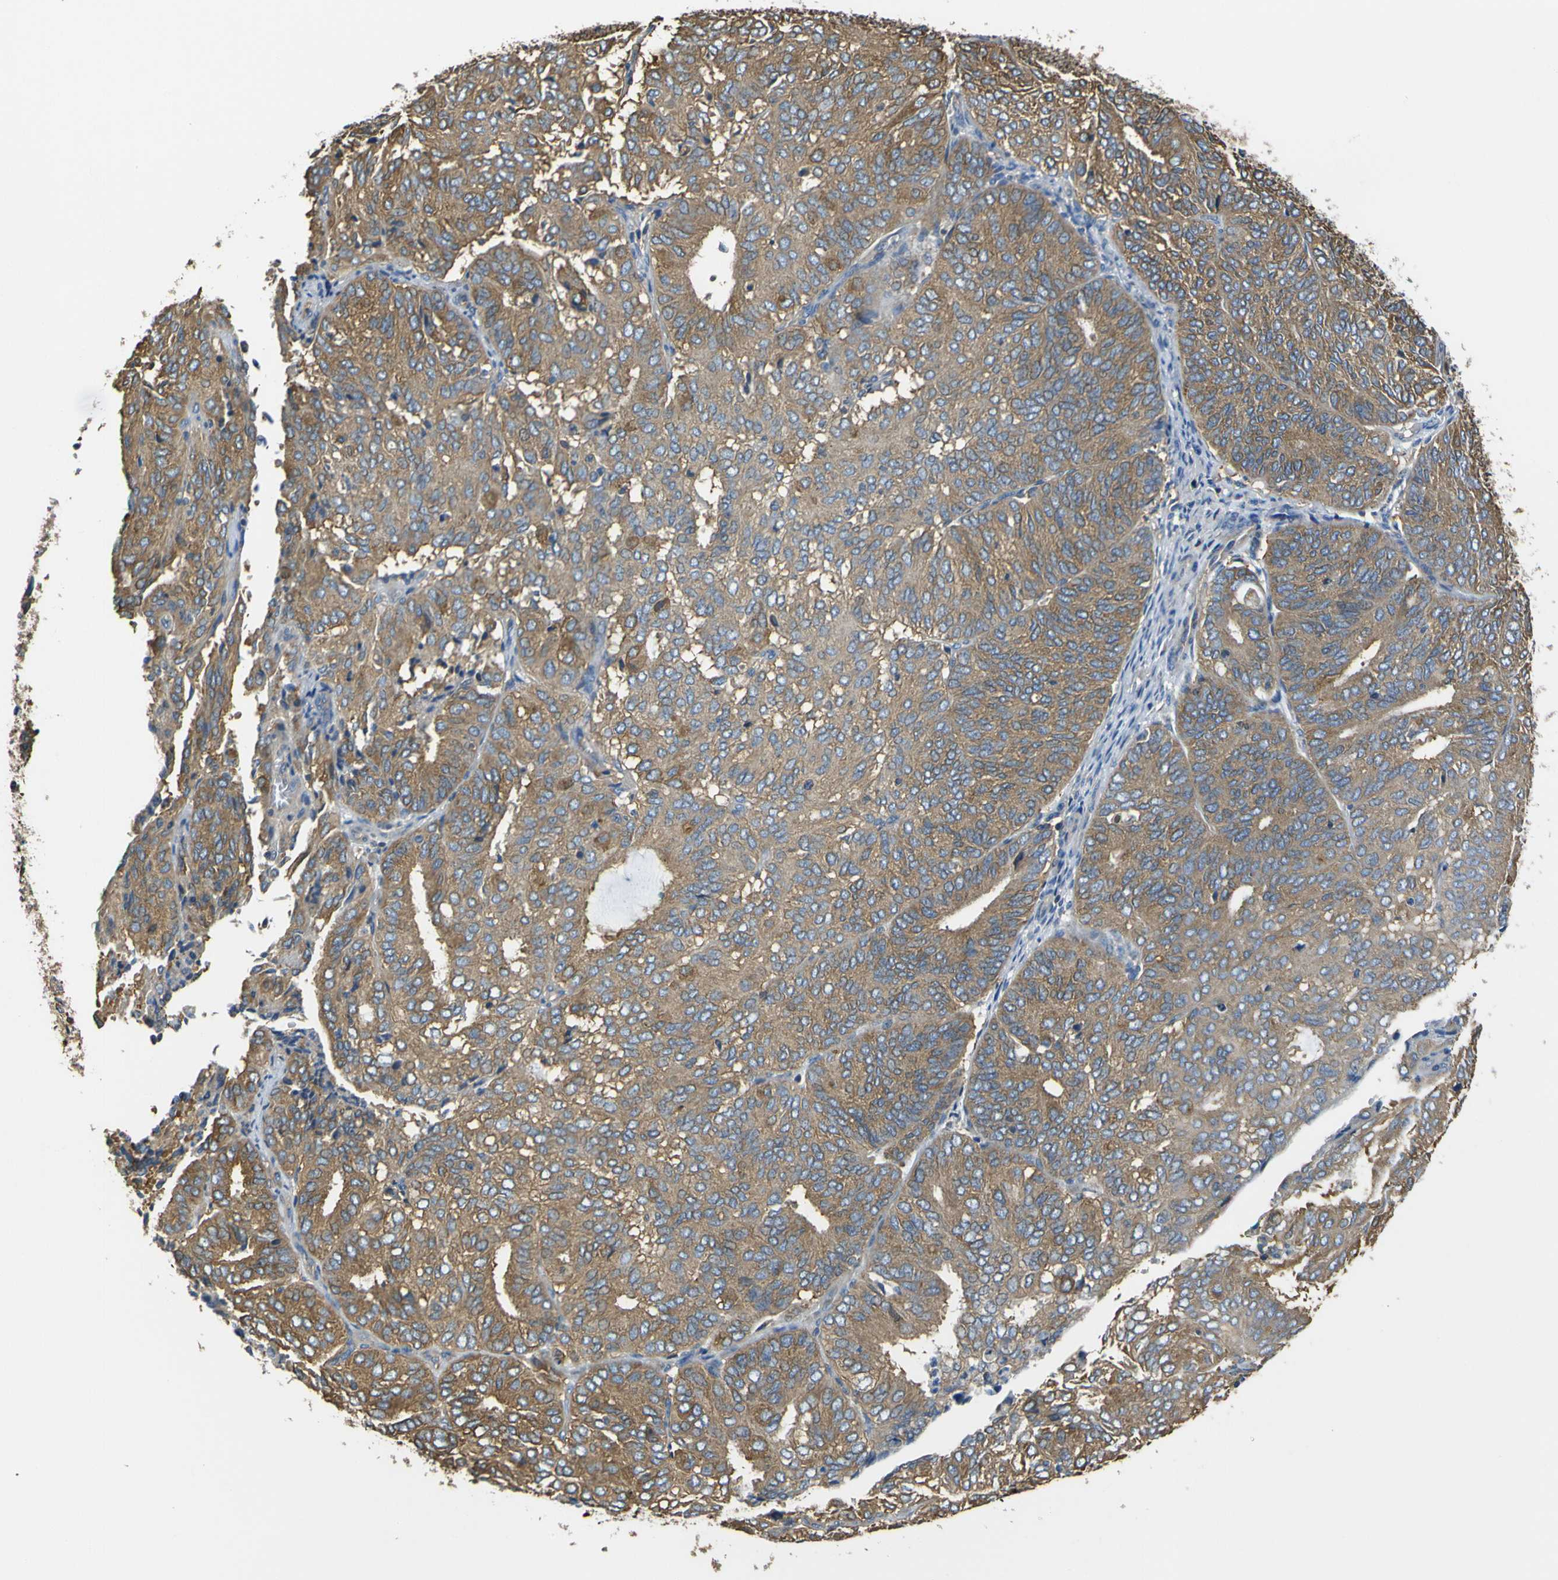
{"staining": {"intensity": "moderate", "quantity": ">75%", "location": "cytoplasmic/membranous"}, "tissue": "endometrial cancer", "cell_type": "Tumor cells", "image_type": "cancer", "snomed": [{"axis": "morphology", "description": "Adenocarcinoma, NOS"}, {"axis": "topography", "description": "Uterus"}], "caption": "Tumor cells exhibit medium levels of moderate cytoplasmic/membranous positivity in about >75% of cells in human adenocarcinoma (endometrial).", "gene": "TUBB", "patient": {"sex": "female", "age": 60}}